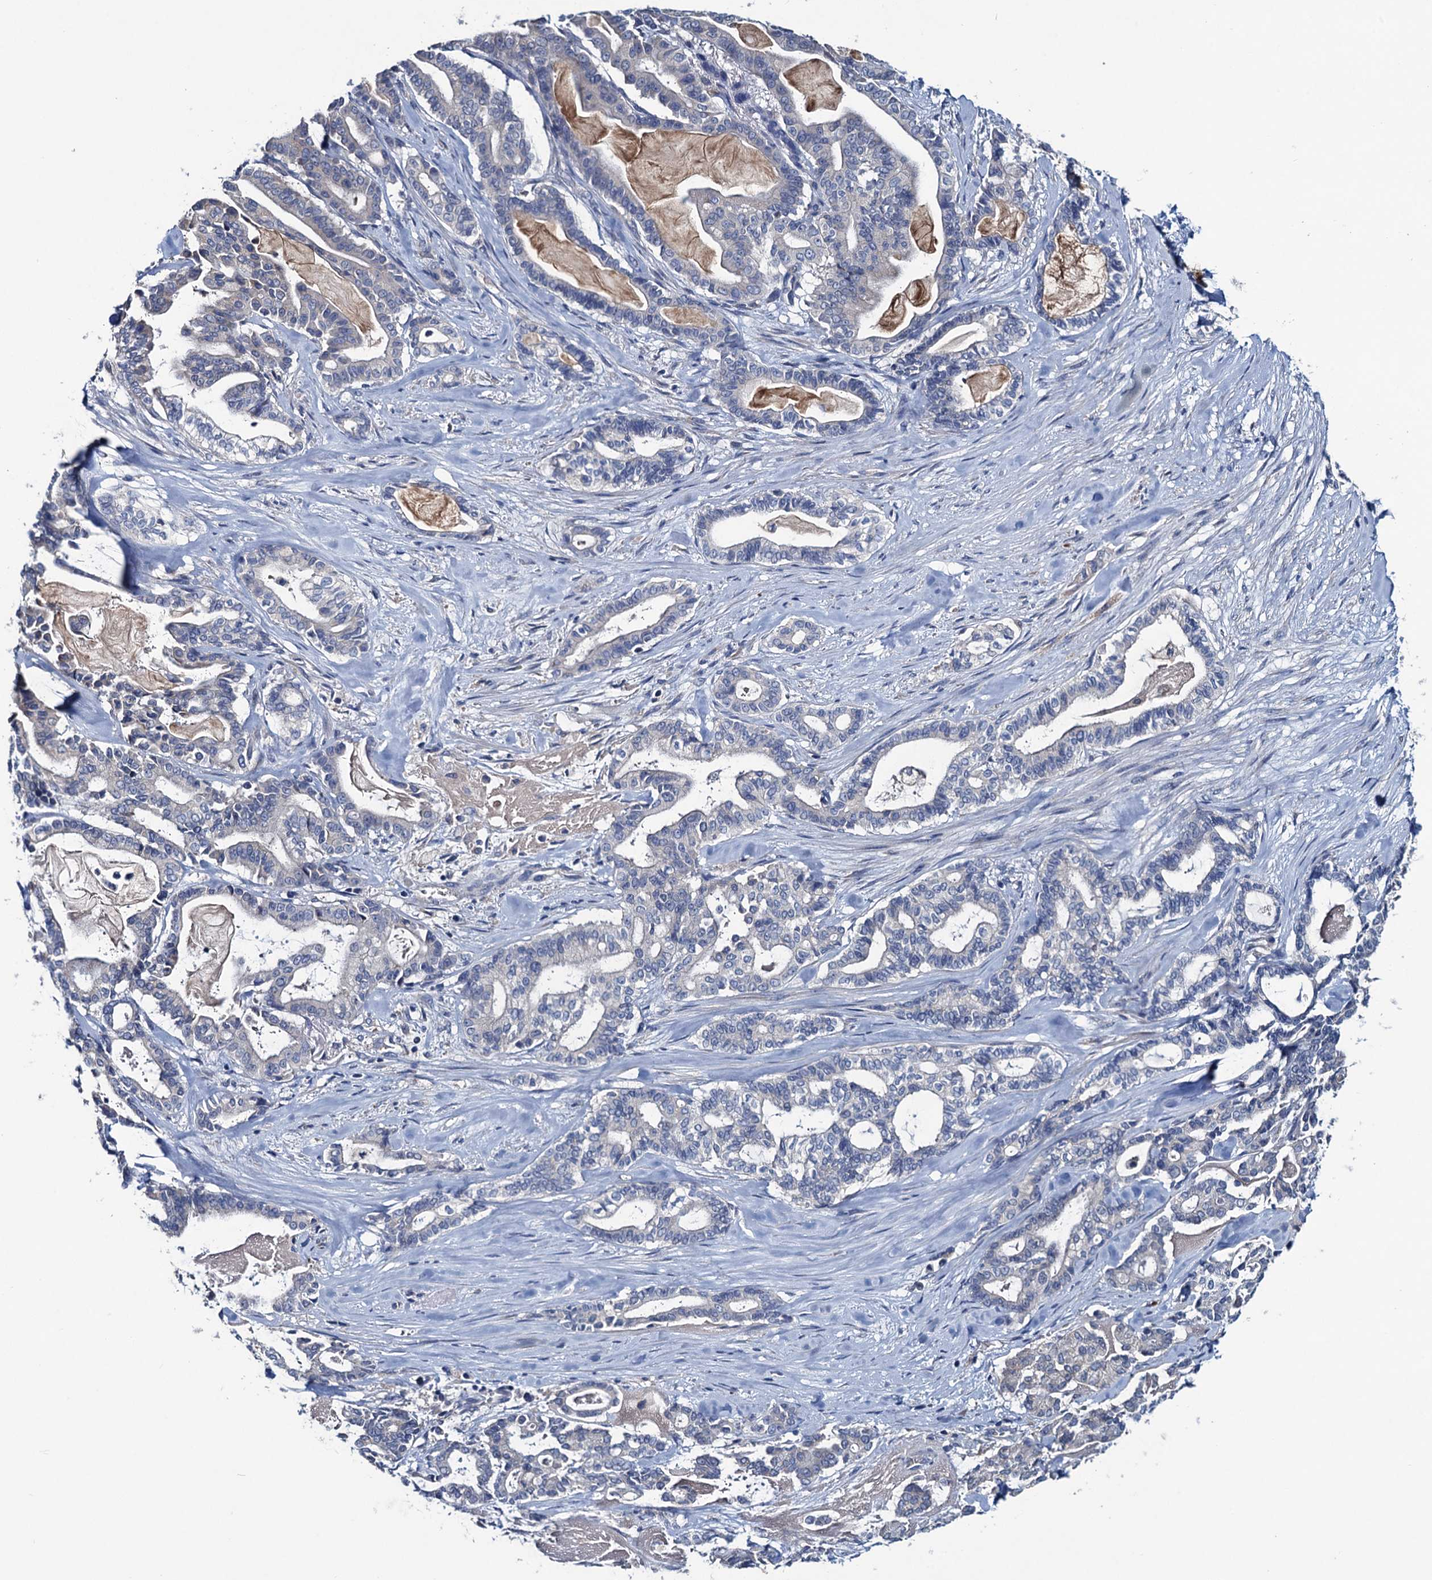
{"staining": {"intensity": "negative", "quantity": "none", "location": "none"}, "tissue": "pancreatic cancer", "cell_type": "Tumor cells", "image_type": "cancer", "snomed": [{"axis": "morphology", "description": "Adenocarcinoma, NOS"}, {"axis": "topography", "description": "Pancreas"}], "caption": "An immunohistochemistry (IHC) micrograph of pancreatic adenocarcinoma is shown. There is no staining in tumor cells of pancreatic adenocarcinoma.", "gene": "RTKN2", "patient": {"sex": "male", "age": 63}}